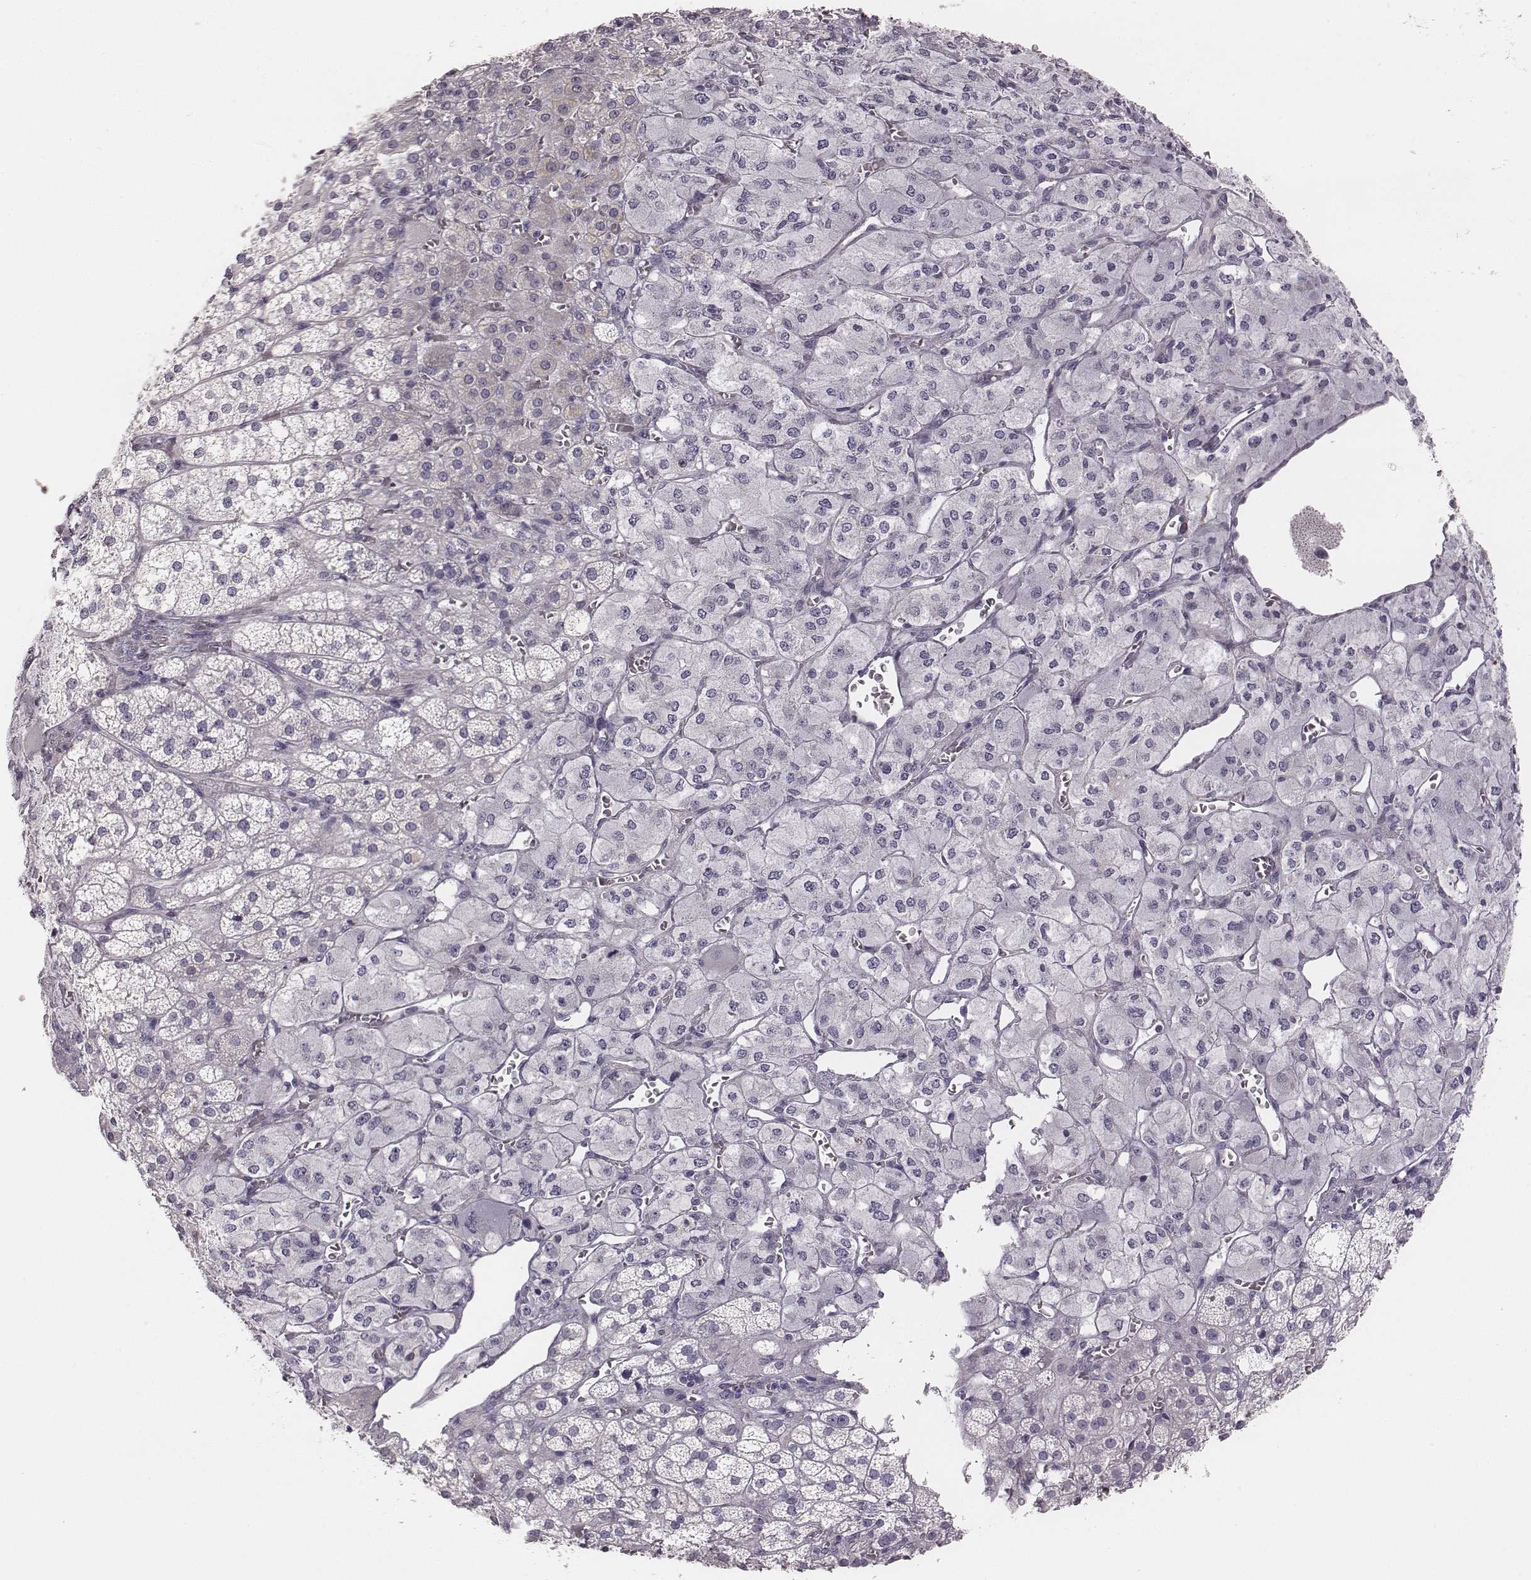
{"staining": {"intensity": "negative", "quantity": "none", "location": "none"}, "tissue": "adrenal gland", "cell_type": "Glandular cells", "image_type": "normal", "snomed": [{"axis": "morphology", "description": "Normal tissue, NOS"}, {"axis": "topography", "description": "Adrenal gland"}], "caption": "Image shows no protein expression in glandular cells of benign adrenal gland. (Stains: DAB IHC with hematoxylin counter stain, Microscopy: brightfield microscopy at high magnification).", "gene": "PBK", "patient": {"sex": "female", "age": 60}}